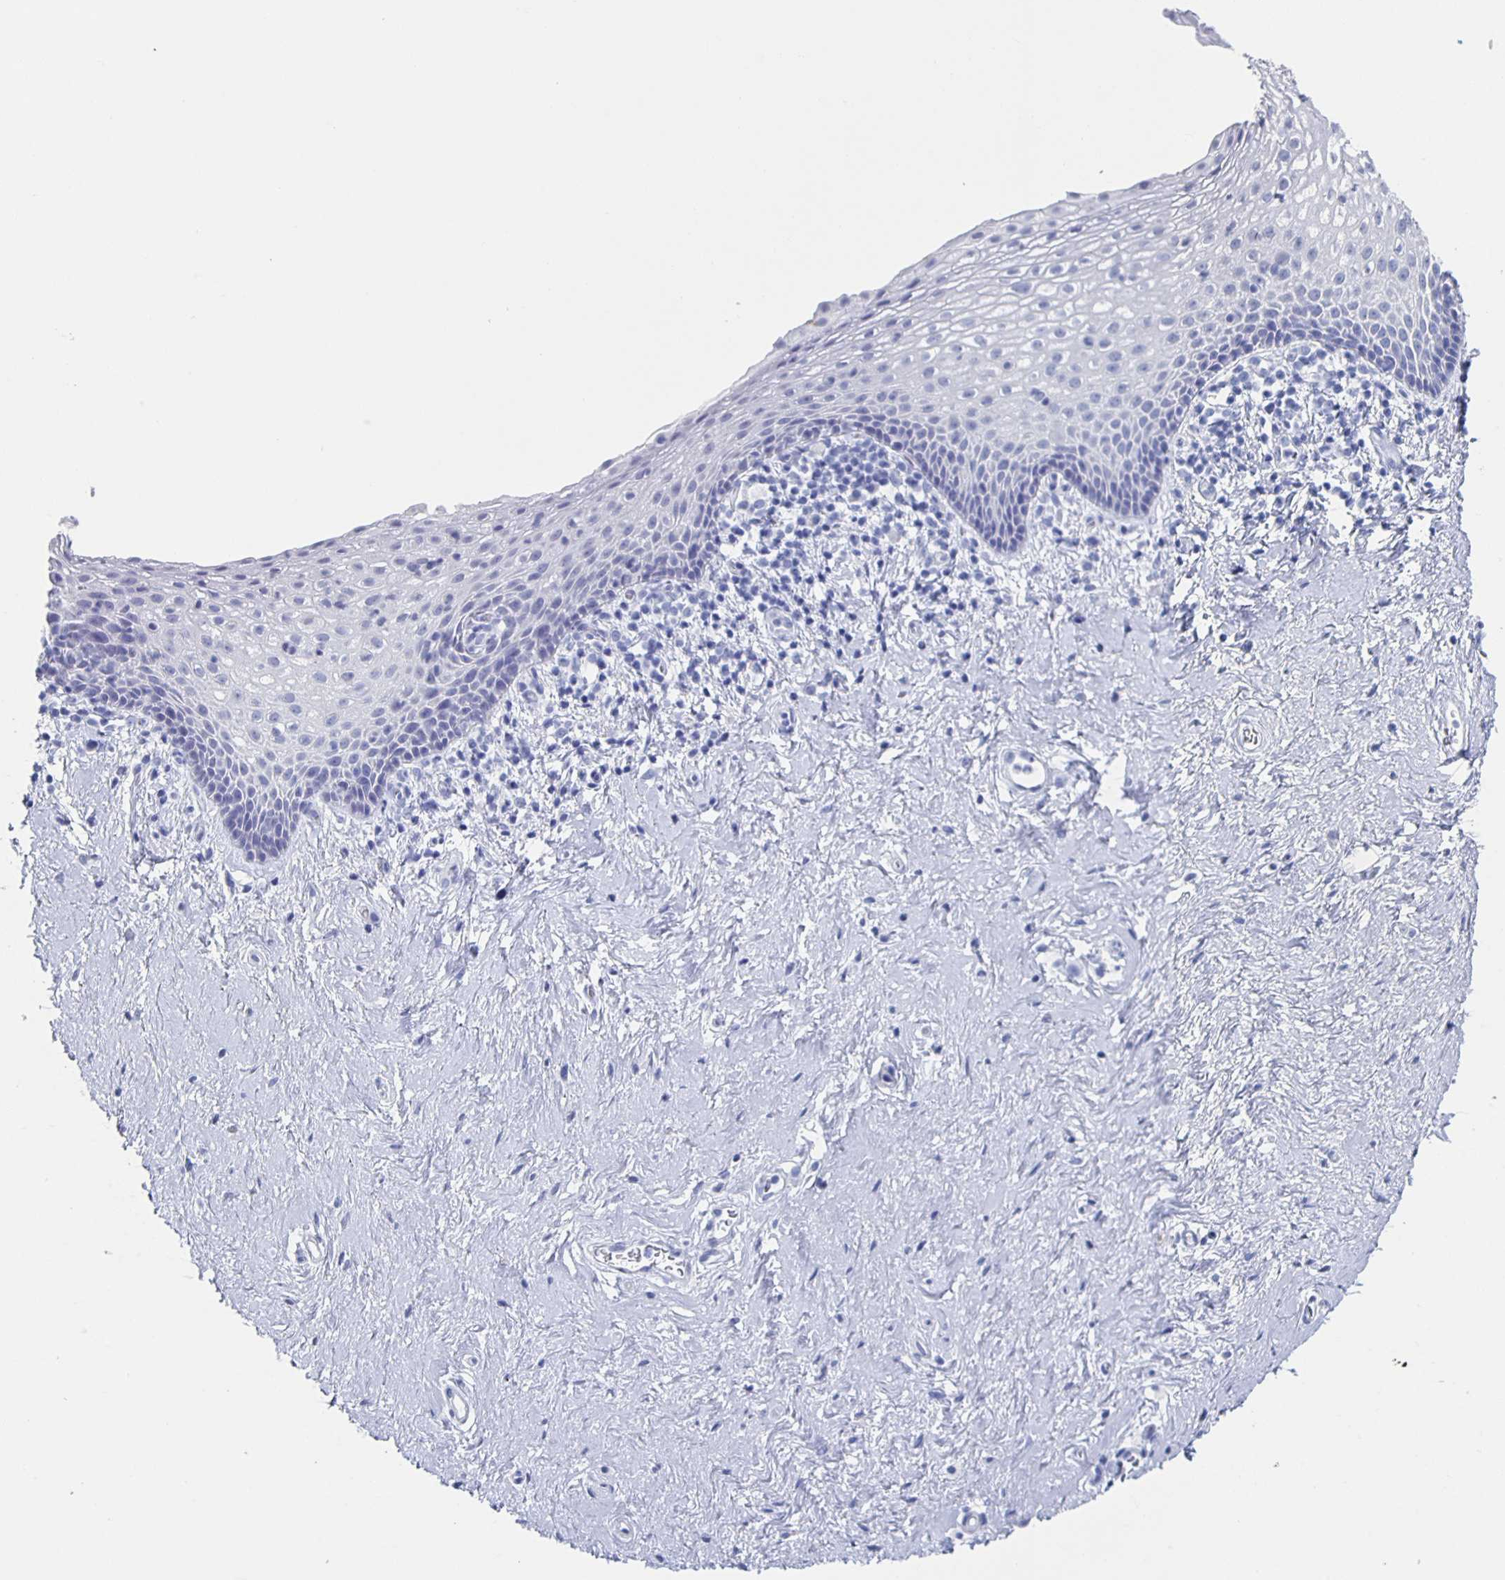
{"staining": {"intensity": "negative", "quantity": "none", "location": "none"}, "tissue": "vagina", "cell_type": "Squamous epithelial cells", "image_type": "normal", "snomed": [{"axis": "morphology", "description": "Normal tissue, NOS"}, {"axis": "topography", "description": "Vagina"}], "caption": "This is an immunohistochemistry micrograph of benign vagina. There is no staining in squamous epithelial cells.", "gene": "SLC34A2", "patient": {"sex": "female", "age": 61}}